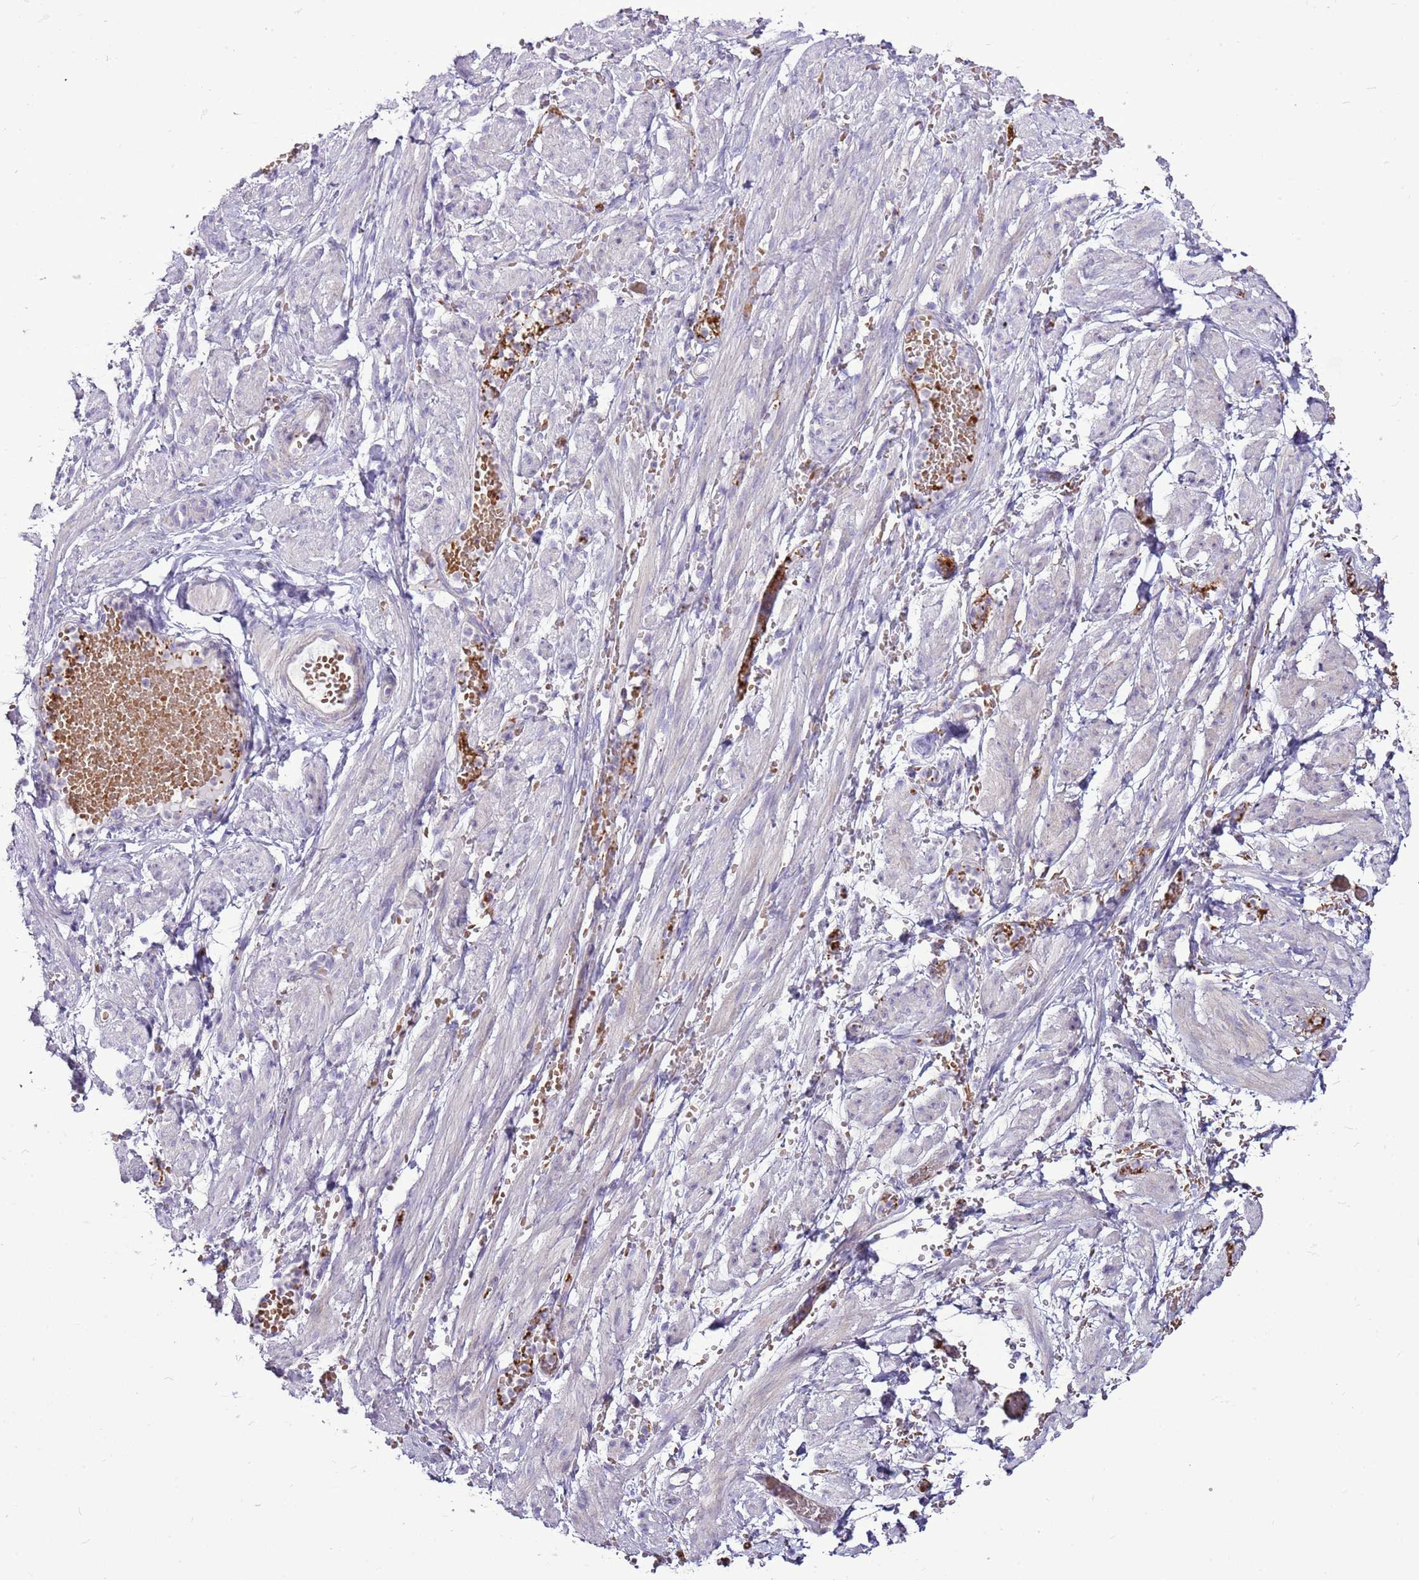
{"staining": {"intensity": "negative", "quantity": "none", "location": "none"}, "tissue": "adipose tissue", "cell_type": "Adipocytes", "image_type": "normal", "snomed": [{"axis": "morphology", "description": "Normal tissue, NOS"}, {"axis": "topography", "description": "Smooth muscle"}, {"axis": "topography", "description": "Peripheral nerve tissue"}], "caption": "DAB immunohistochemical staining of unremarkable human adipose tissue demonstrates no significant positivity in adipocytes.", "gene": "CHAC2", "patient": {"sex": "female", "age": 39}}